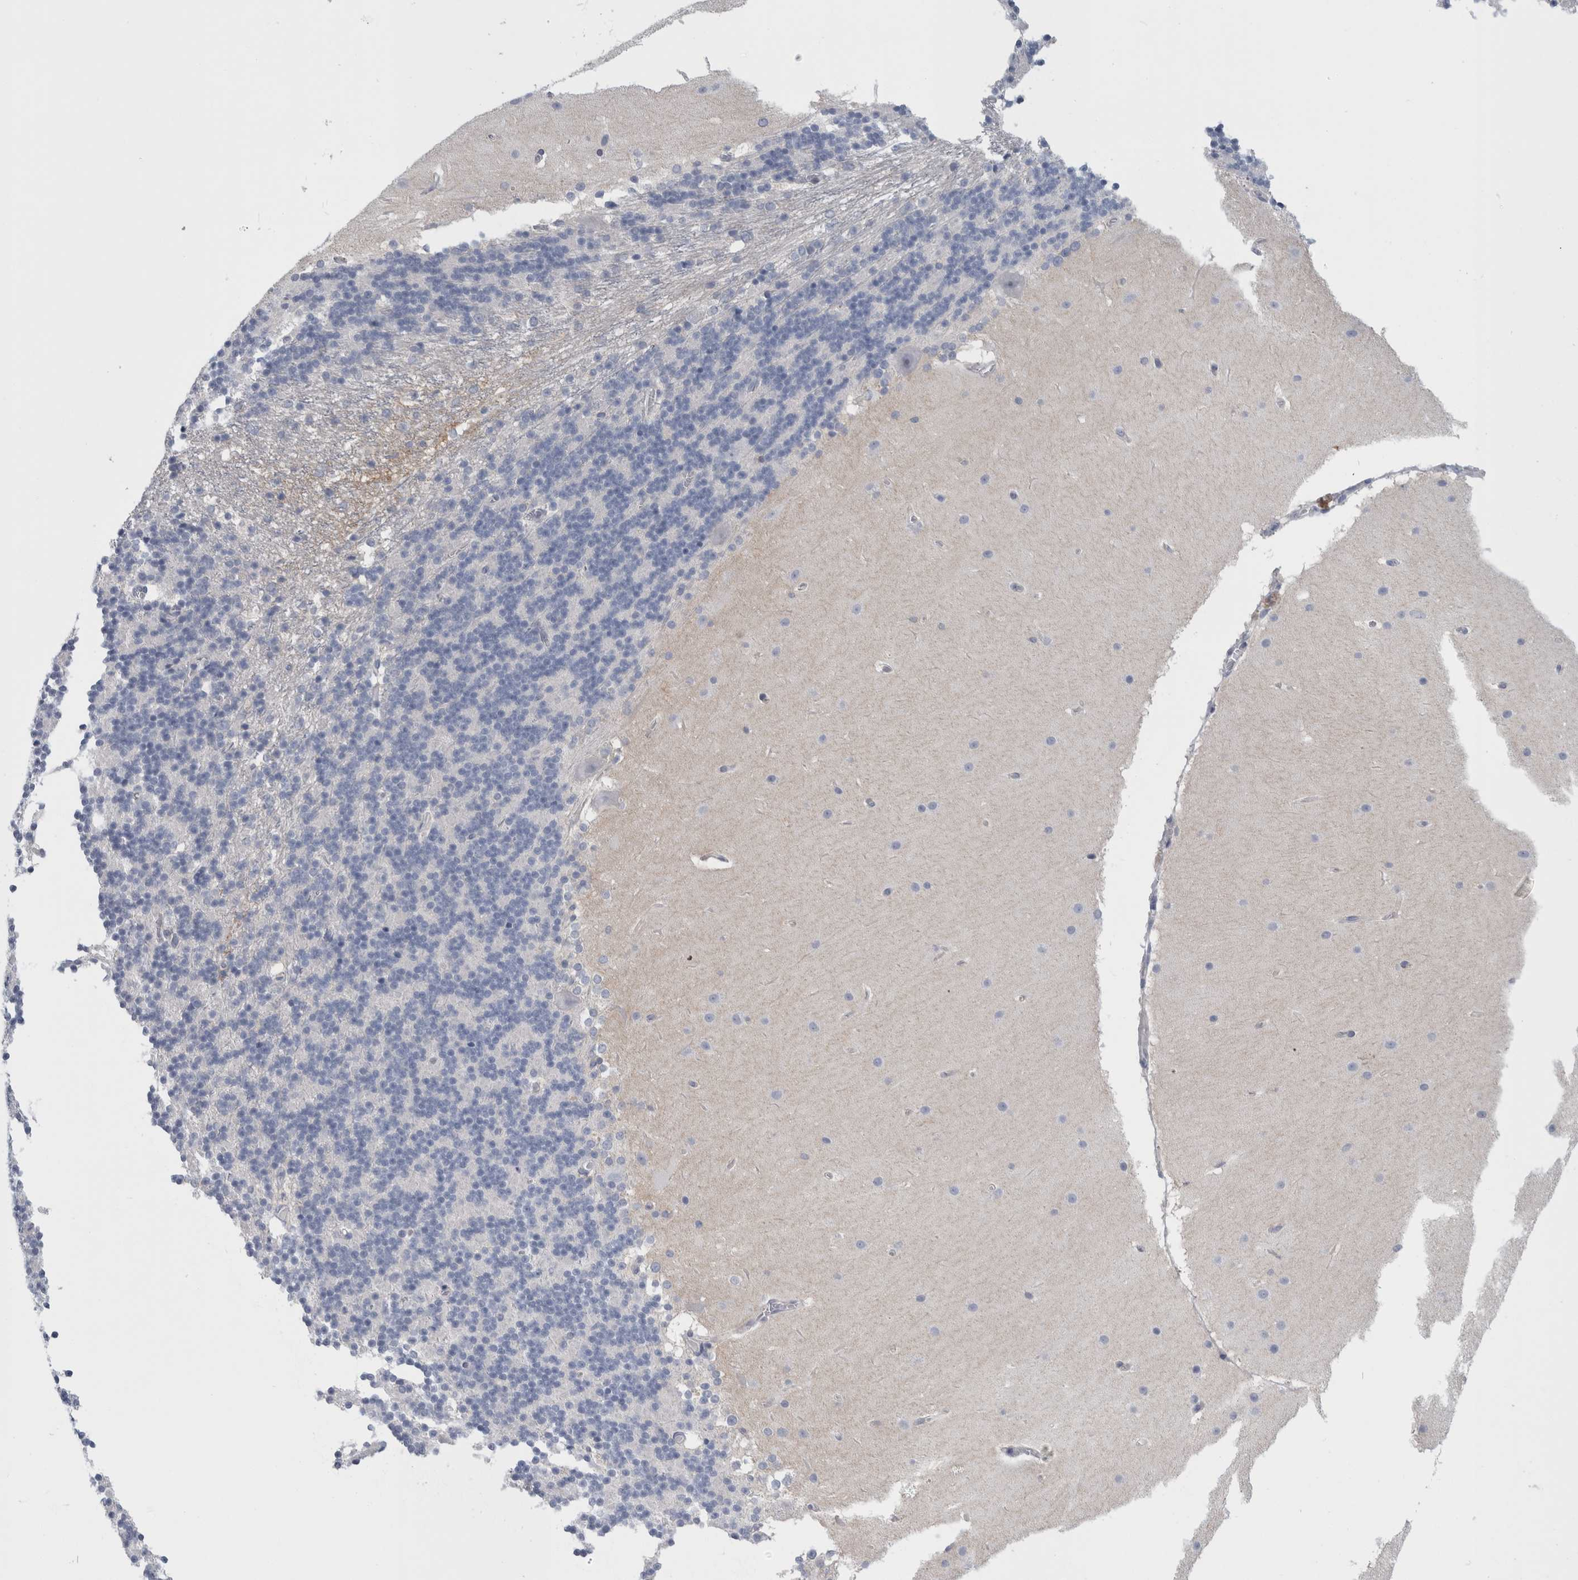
{"staining": {"intensity": "negative", "quantity": "none", "location": "none"}, "tissue": "cerebellum", "cell_type": "Cells in granular layer", "image_type": "normal", "snomed": [{"axis": "morphology", "description": "Normal tissue, NOS"}, {"axis": "topography", "description": "Cerebellum"}], "caption": "This is an IHC micrograph of unremarkable cerebellum. There is no expression in cells in granular layer.", "gene": "ANKFY1", "patient": {"sex": "female", "age": 19}}